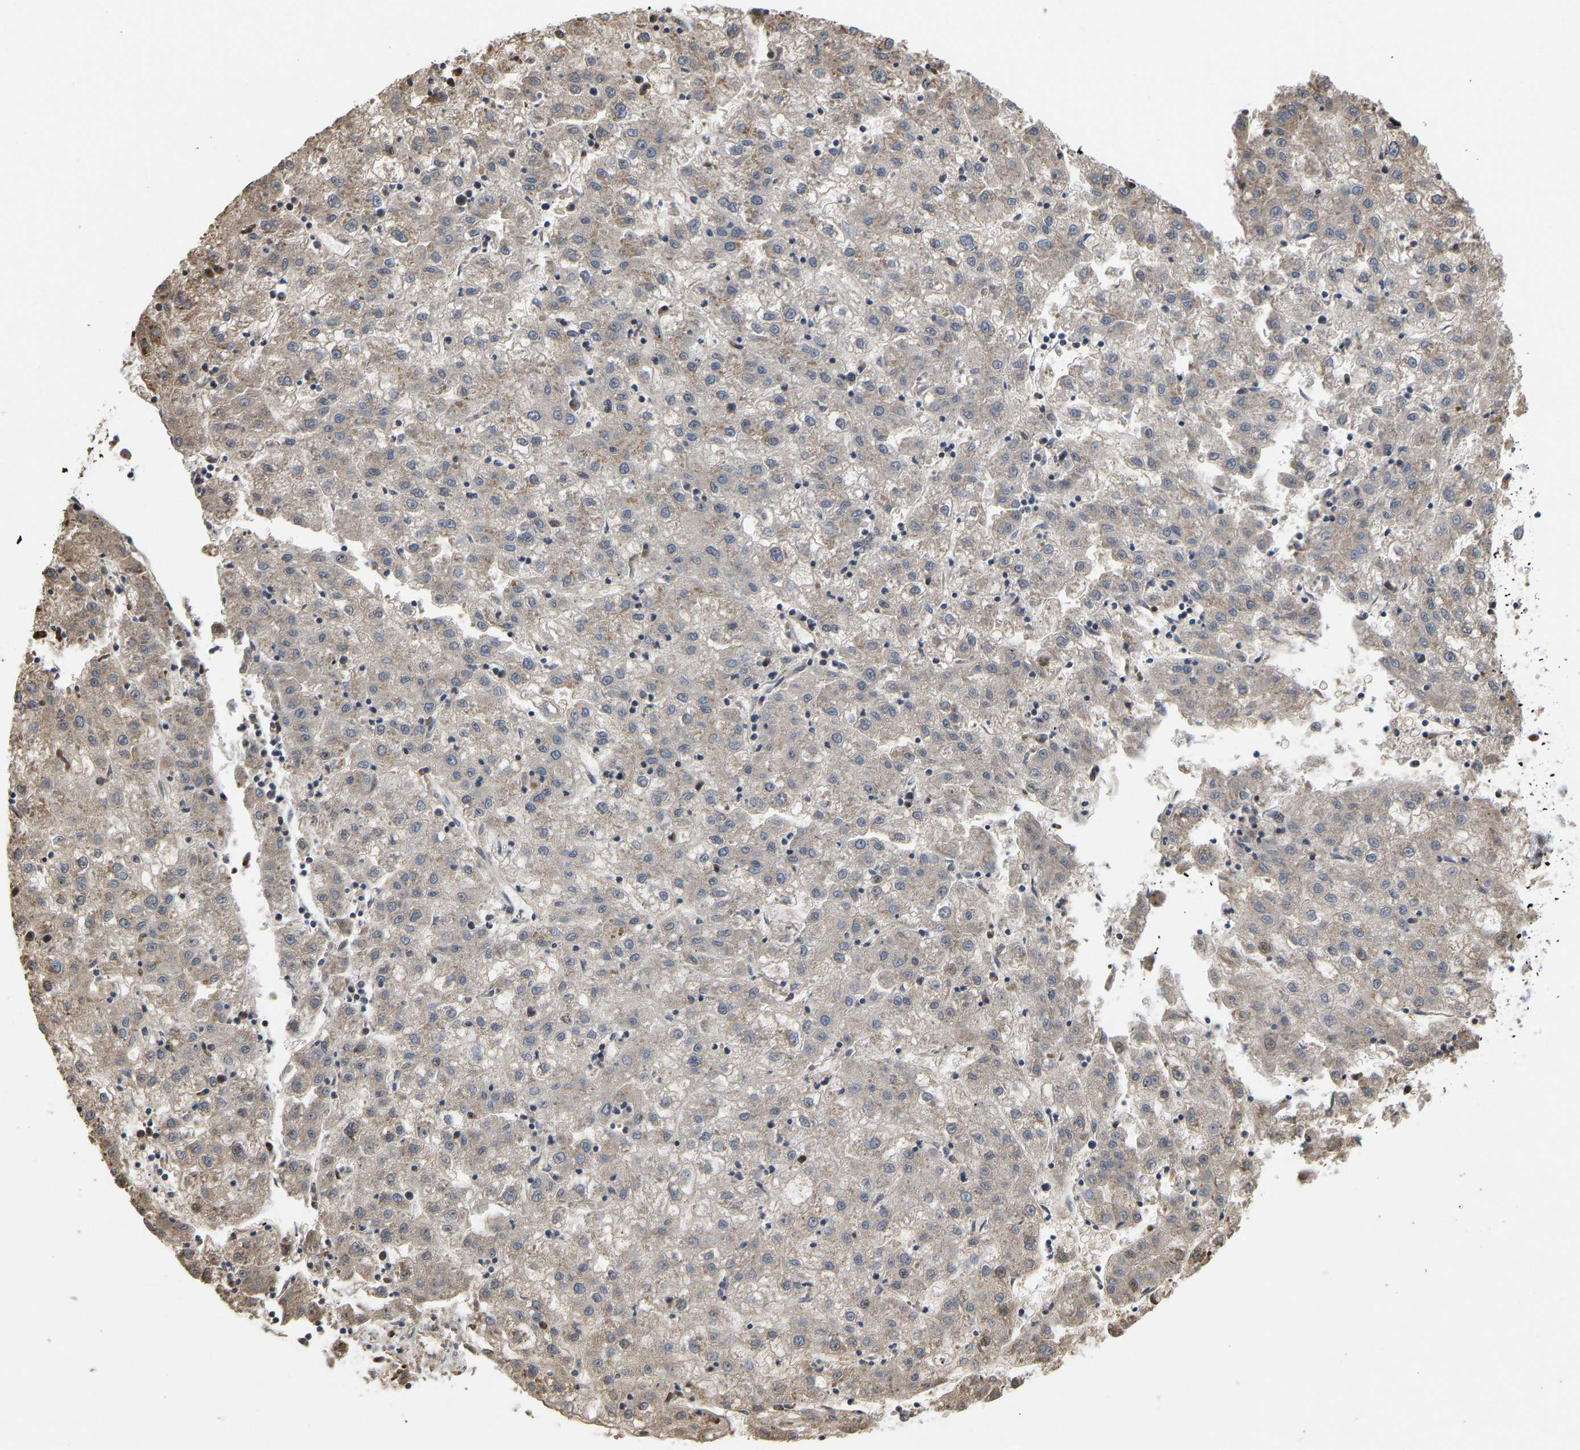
{"staining": {"intensity": "weak", "quantity": "<25%", "location": "cytoplasmic/membranous"}, "tissue": "liver cancer", "cell_type": "Tumor cells", "image_type": "cancer", "snomed": [{"axis": "morphology", "description": "Carcinoma, Hepatocellular, NOS"}, {"axis": "topography", "description": "Liver"}], "caption": "Human liver cancer stained for a protein using IHC exhibits no expression in tumor cells.", "gene": "YIPF4", "patient": {"sex": "male", "age": 72}}